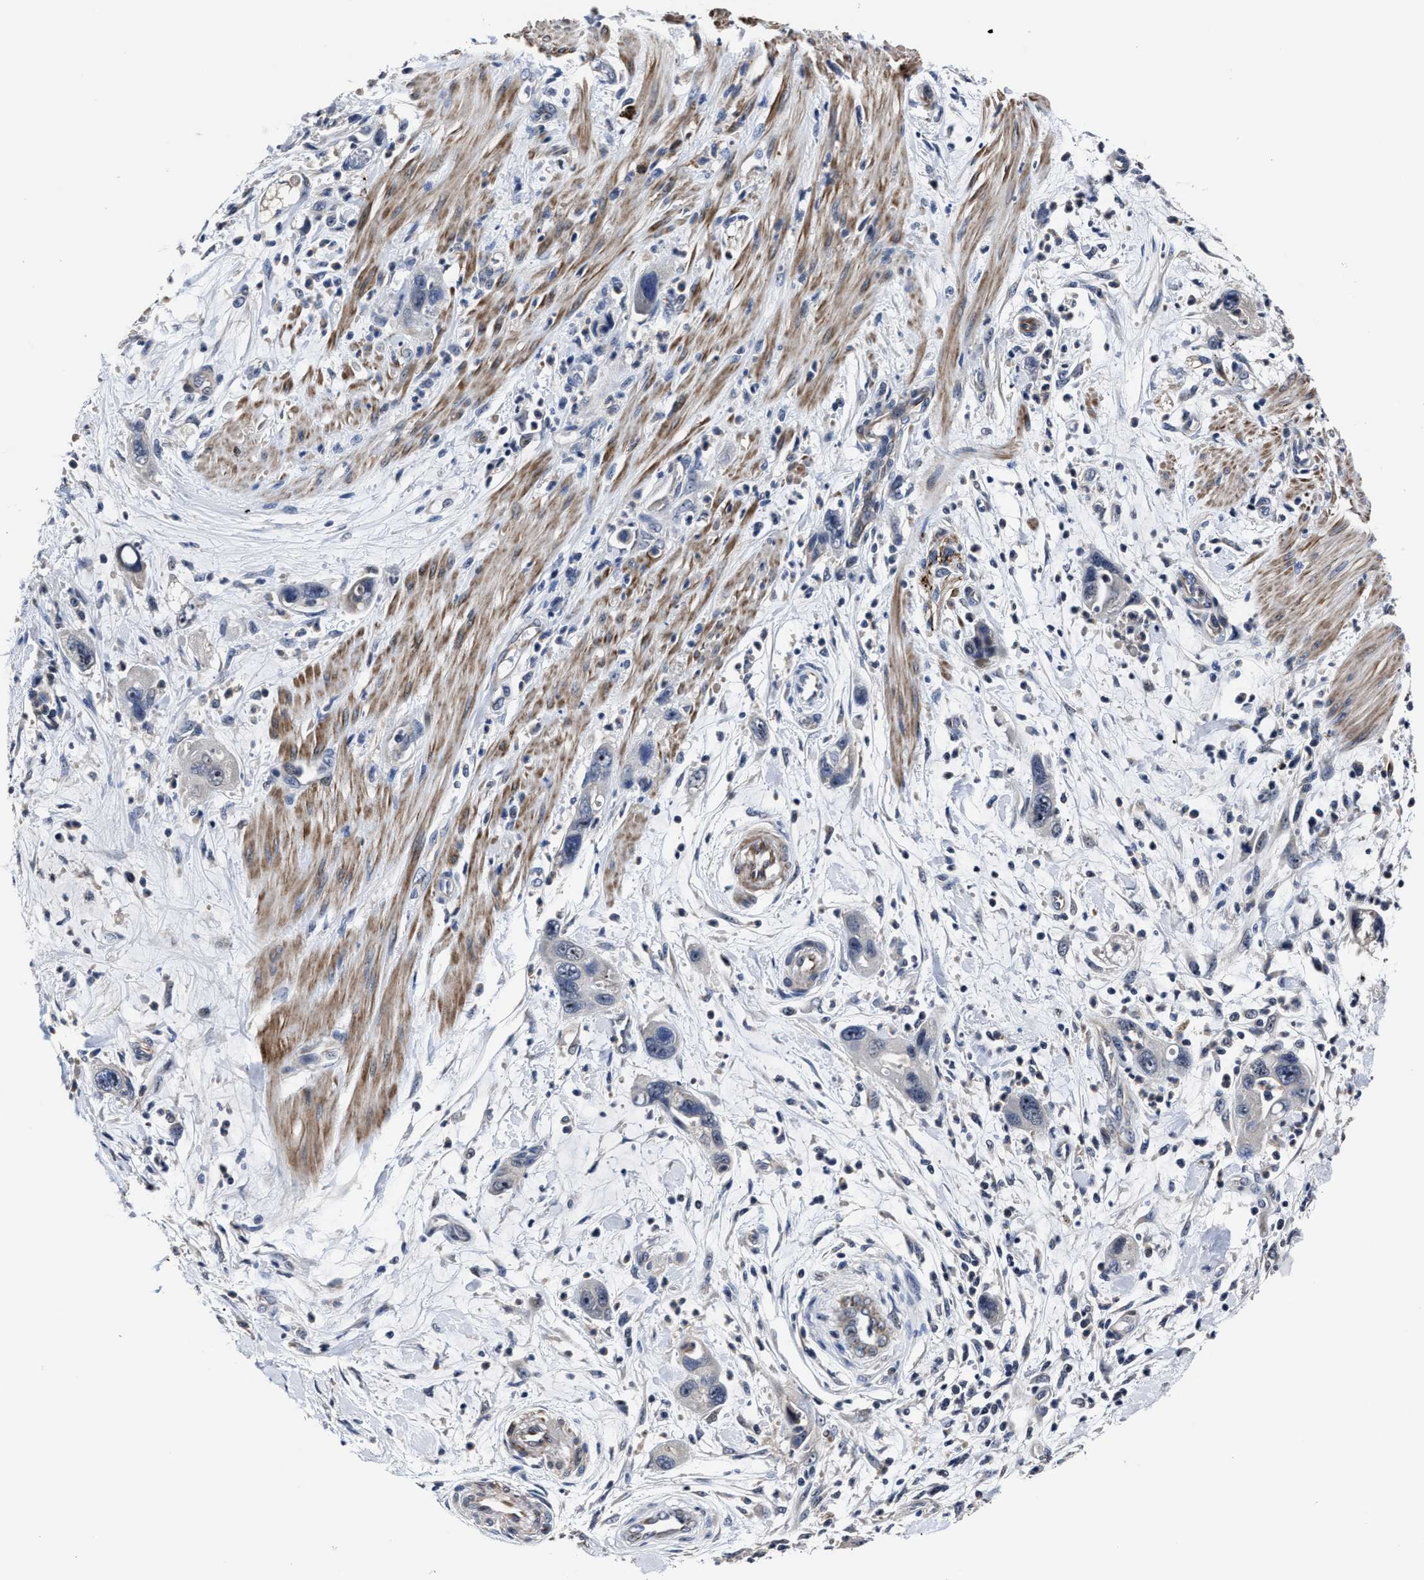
{"staining": {"intensity": "negative", "quantity": "none", "location": "none"}, "tissue": "pancreatic cancer", "cell_type": "Tumor cells", "image_type": "cancer", "snomed": [{"axis": "morphology", "description": "Adenocarcinoma, NOS"}, {"axis": "topography", "description": "Pancreas"}], "caption": "DAB (3,3'-diaminobenzidine) immunohistochemical staining of adenocarcinoma (pancreatic) shows no significant expression in tumor cells.", "gene": "RSBN1L", "patient": {"sex": "female", "age": 70}}